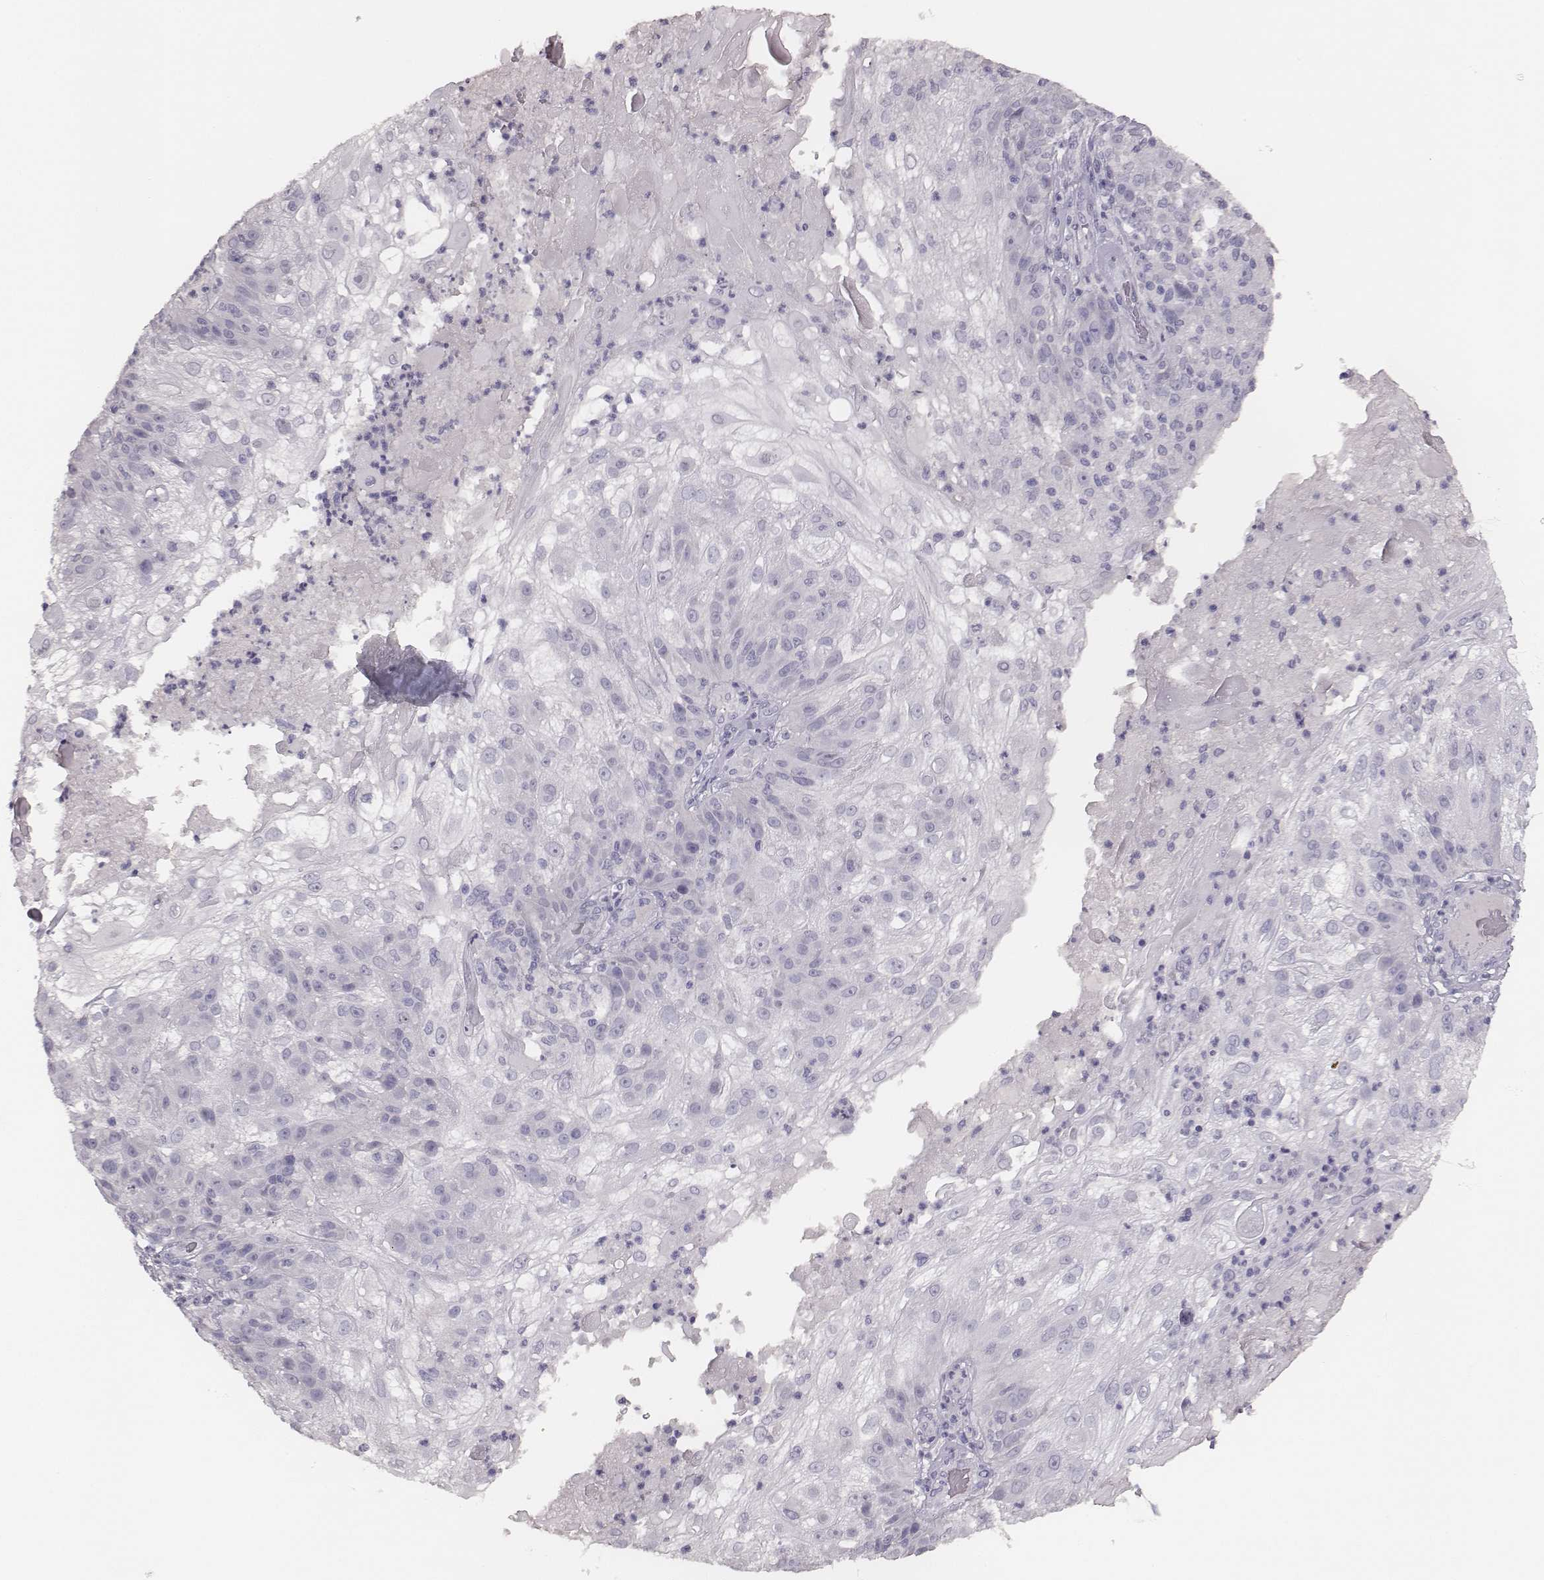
{"staining": {"intensity": "negative", "quantity": "none", "location": "none"}, "tissue": "skin cancer", "cell_type": "Tumor cells", "image_type": "cancer", "snomed": [{"axis": "morphology", "description": "Normal tissue, NOS"}, {"axis": "morphology", "description": "Squamous cell carcinoma, NOS"}, {"axis": "topography", "description": "Skin"}], "caption": "DAB immunohistochemical staining of human skin squamous cell carcinoma displays no significant positivity in tumor cells.", "gene": "MYH6", "patient": {"sex": "female", "age": 83}}